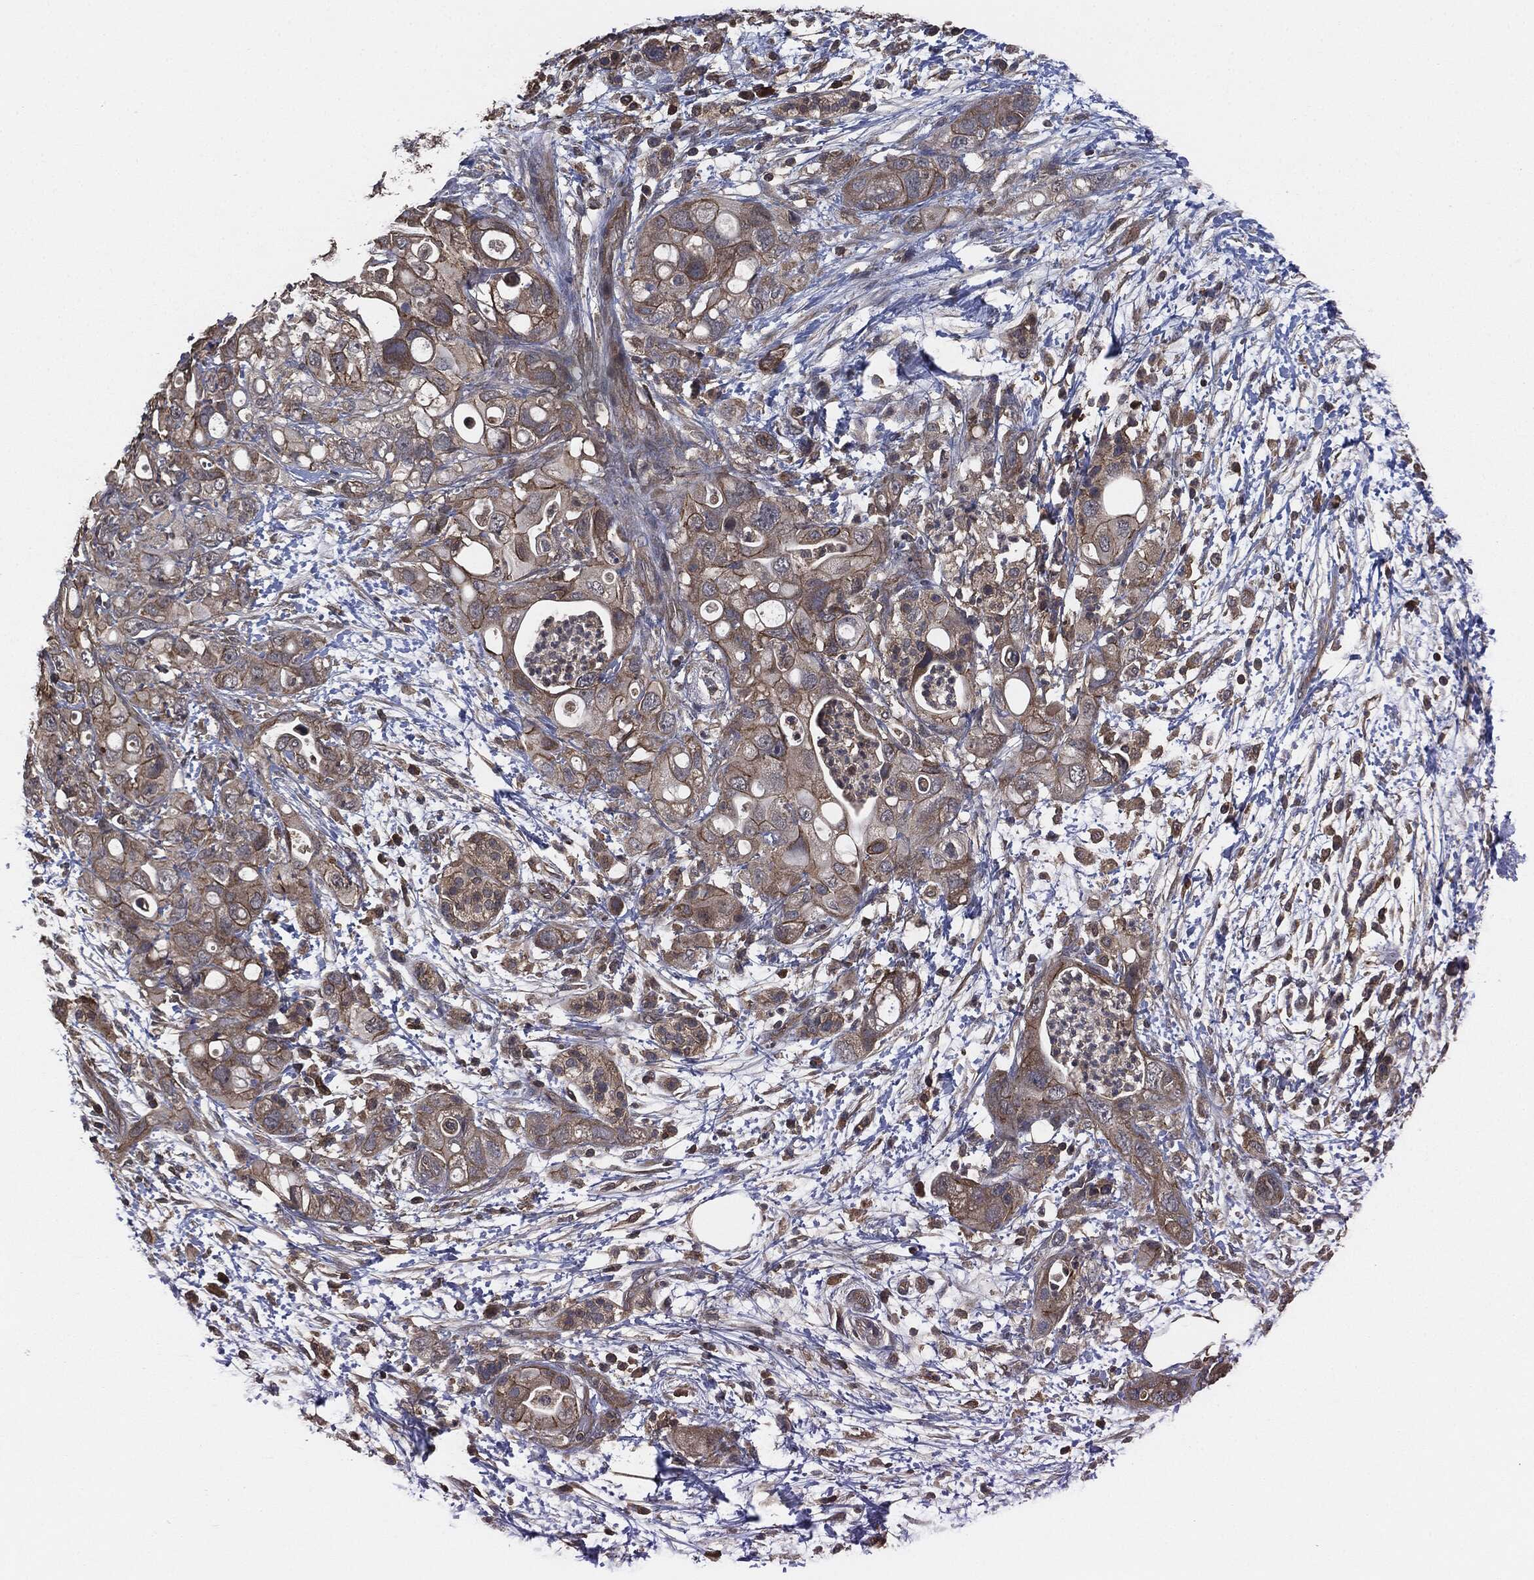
{"staining": {"intensity": "moderate", "quantity": "<25%", "location": "cytoplasmic/membranous"}, "tissue": "pancreatic cancer", "cell_type": "Tumor cells", "image_type": "cancer", "snomed": [{"axis": "morphology", "description": "Adenocarcinoma, NOS"}, {"axis": "topography", "description": "Pancreas"}], "caption": "A high-resolution micrograph shows immunohistochemistry (IHC) staining of pancreatic cancer (adenocarcinoma), which demonstrates moderate cytoplasmic/membranous staining in approximately <25% of tumor cells. The protein of interest is stained brown, and the nuclei are stained in blue (DAB IHC with brightfield microscopy, high magnification).", "gene": "ERBIN", "patient": {"sex": "female", "age": 72}}